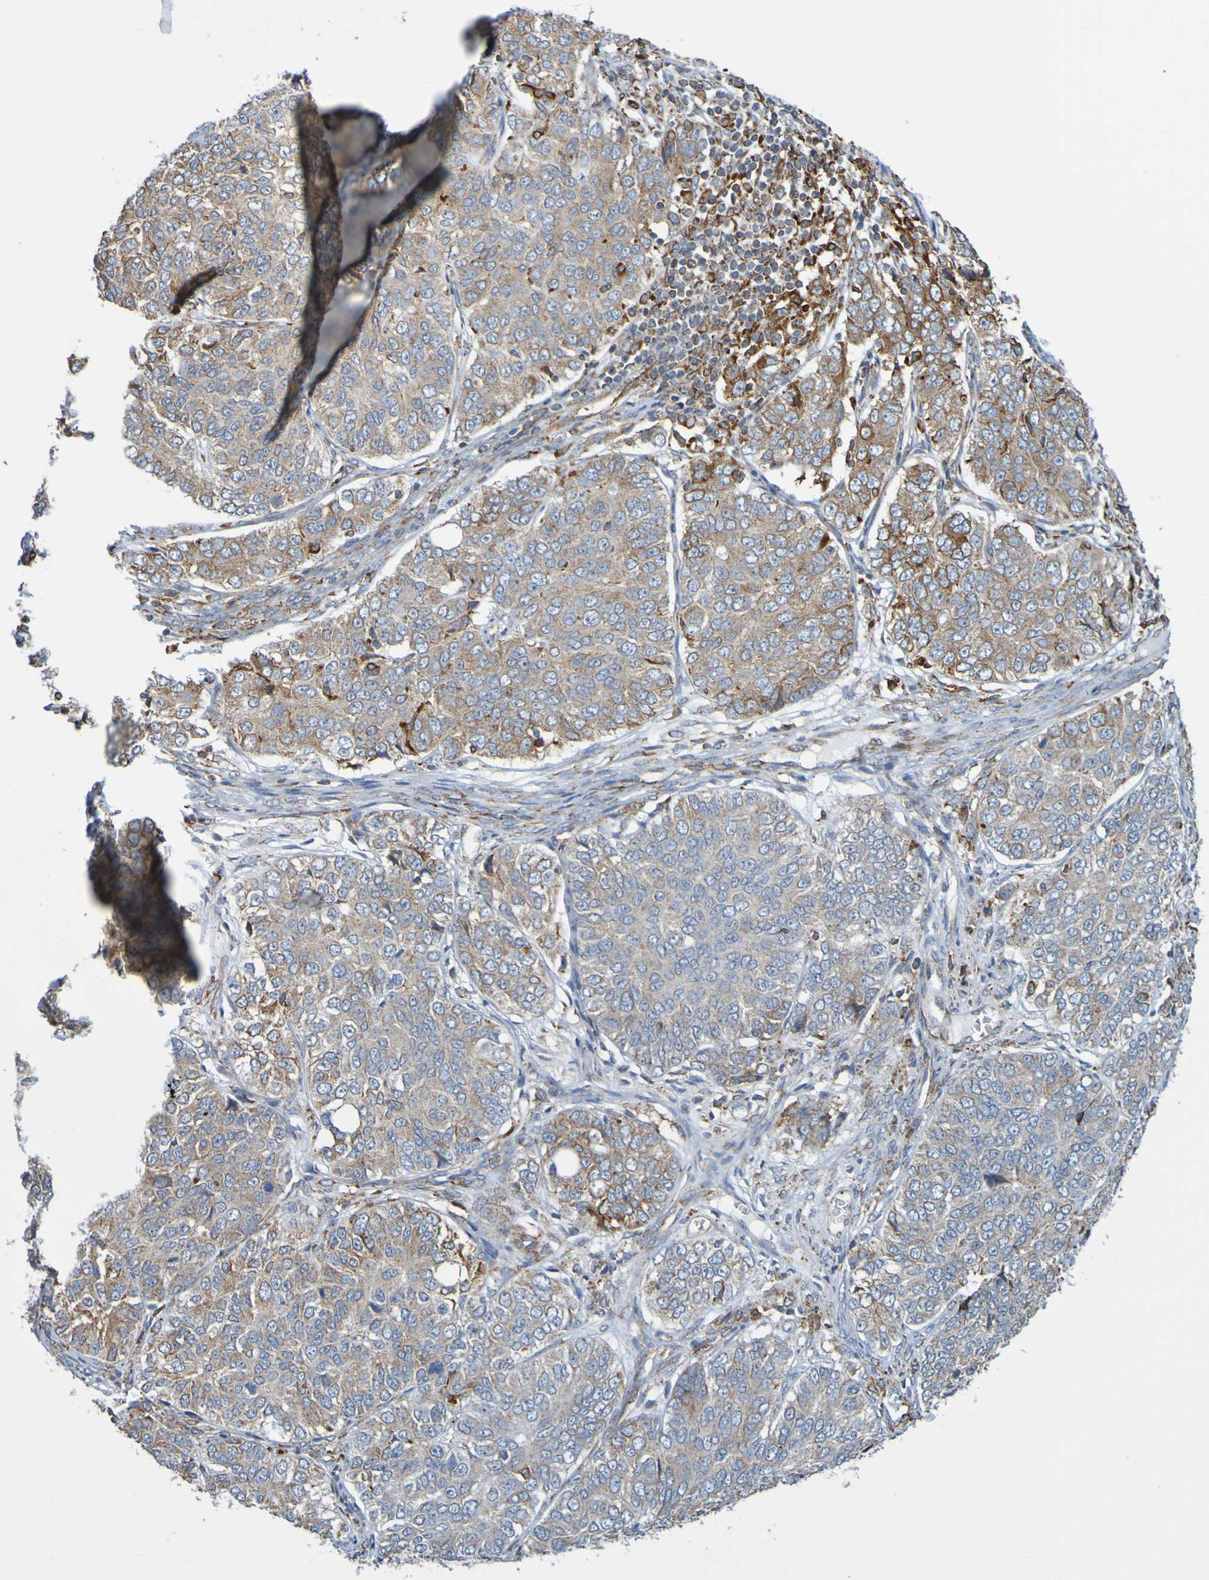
{"staining": {"intensity": "weak", "quantity": ">75%", "location": "cytoplasmic/membranous"}, "tissue": "ovarian cancer", "cell_type": "Tumor cells", "image_type": "cancer", "snomed": [{"axis": "morphology", "description": "Carcinoma, endometroid"}, {"axis": "topography", "description": "Ovary"}], "caption": "The histopathology image demonstrates staining of ovarian endometroid carcinoma, revealing weak cytoplasmic/membranous protein positivity (brown color) within tumor cells.", "gene": "PDIA3", "patient": {"sex": "female", "age": 51}}